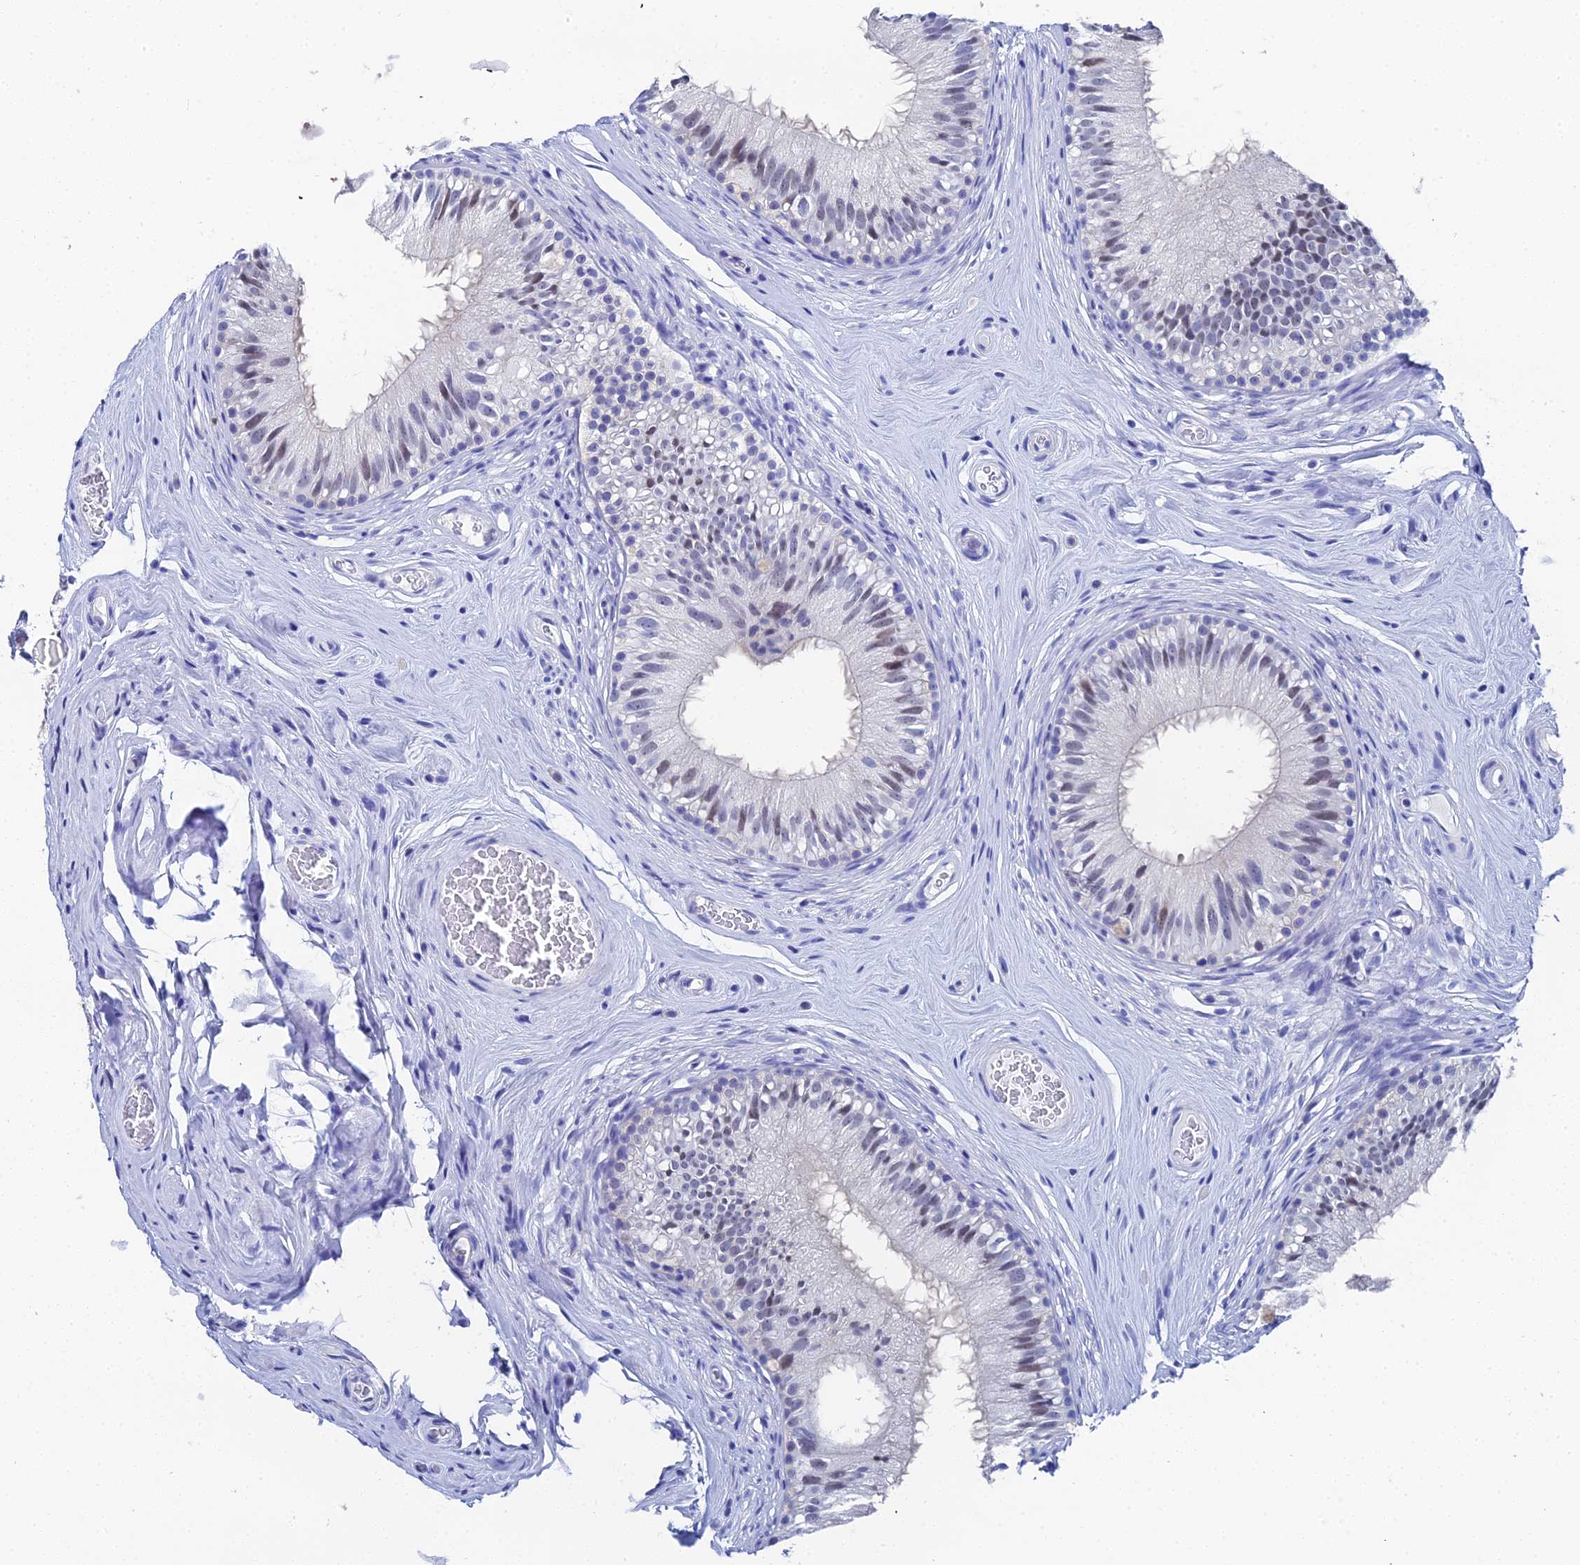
{"staining": {"intensity": "weak", "quantity": "<25%", "location": "nuclear"}, "tissue": "epididymis", "cell_type": "Glandular cells", "image_type": "normal", "snomed": [{"axis": "morphology", "description": "Normal tissue, NOS"}, {"axis": "topography", "description": "Epididymis"}], "caption": "High power microscopy photomicrograph of an immunohistochemistry (IHC) histopathology image of normal epididymis, revealing no significant expression in glandular cells. Nuclei are stained in blue.", "gene": "OCM2", "patient": {"sex": "male", "age": 45}}